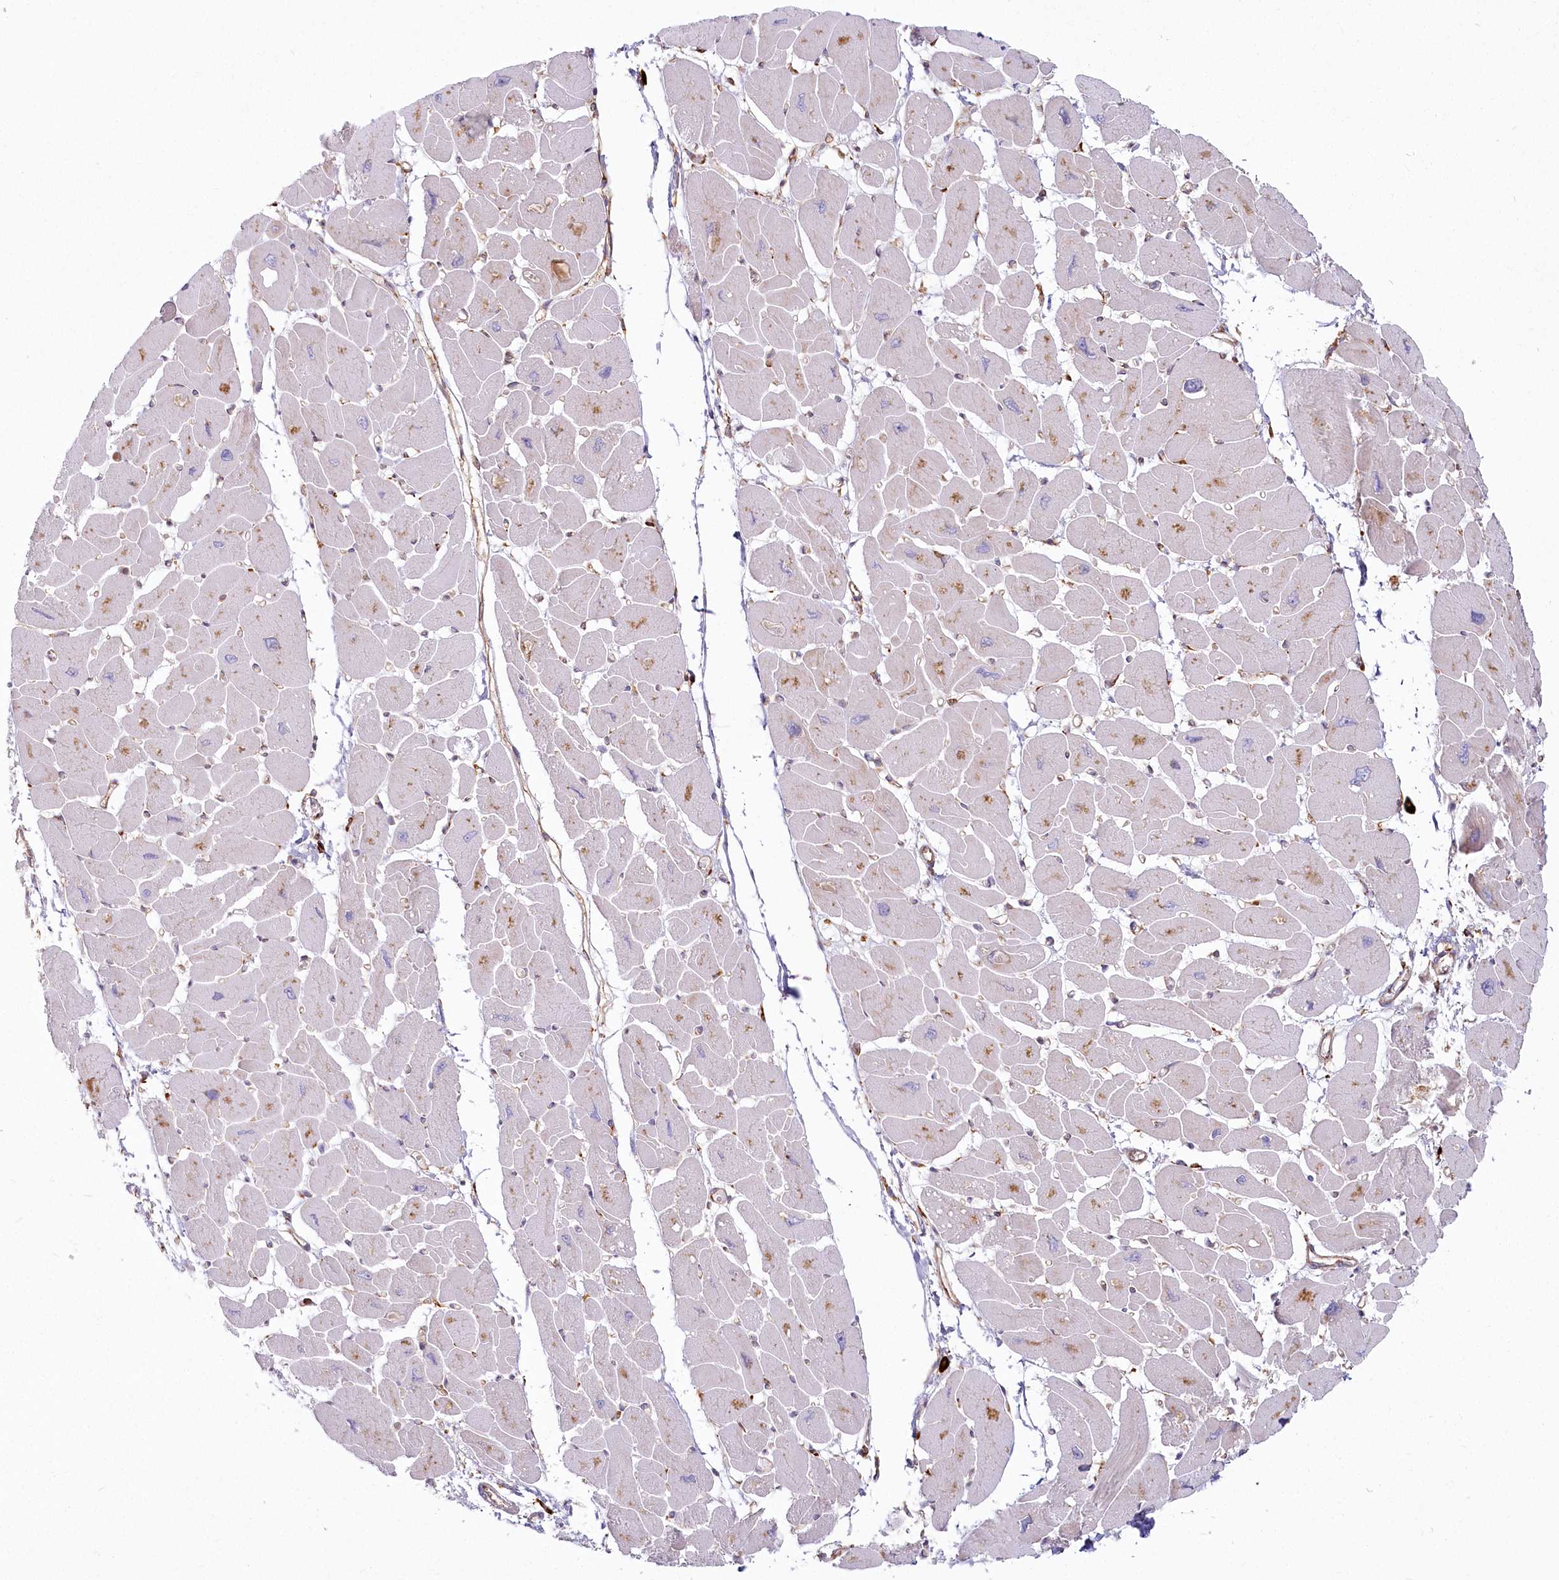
{"staining": {"intensity": "moderate", "quantity": "<25%", "location": "cytoplasmic/membranous"}, "tissue": "heart muscle", "cell_type": "Cardiomyocytes", "image_type": "normal", "snomed": [{"axis": "morphology", "description": "Normal tissue, NOS"}, {"axis": "topography", "description": "Heart"}], "caption": "The histopathology image reveals immunohistochemical staining of benign heart muscle. There is moderate cytoplasmic/membranous expression is seen in approximately <25% of cardiomyocytes.", "gene": "HARS2", "patient": {"sex": "female", "age": 54}}